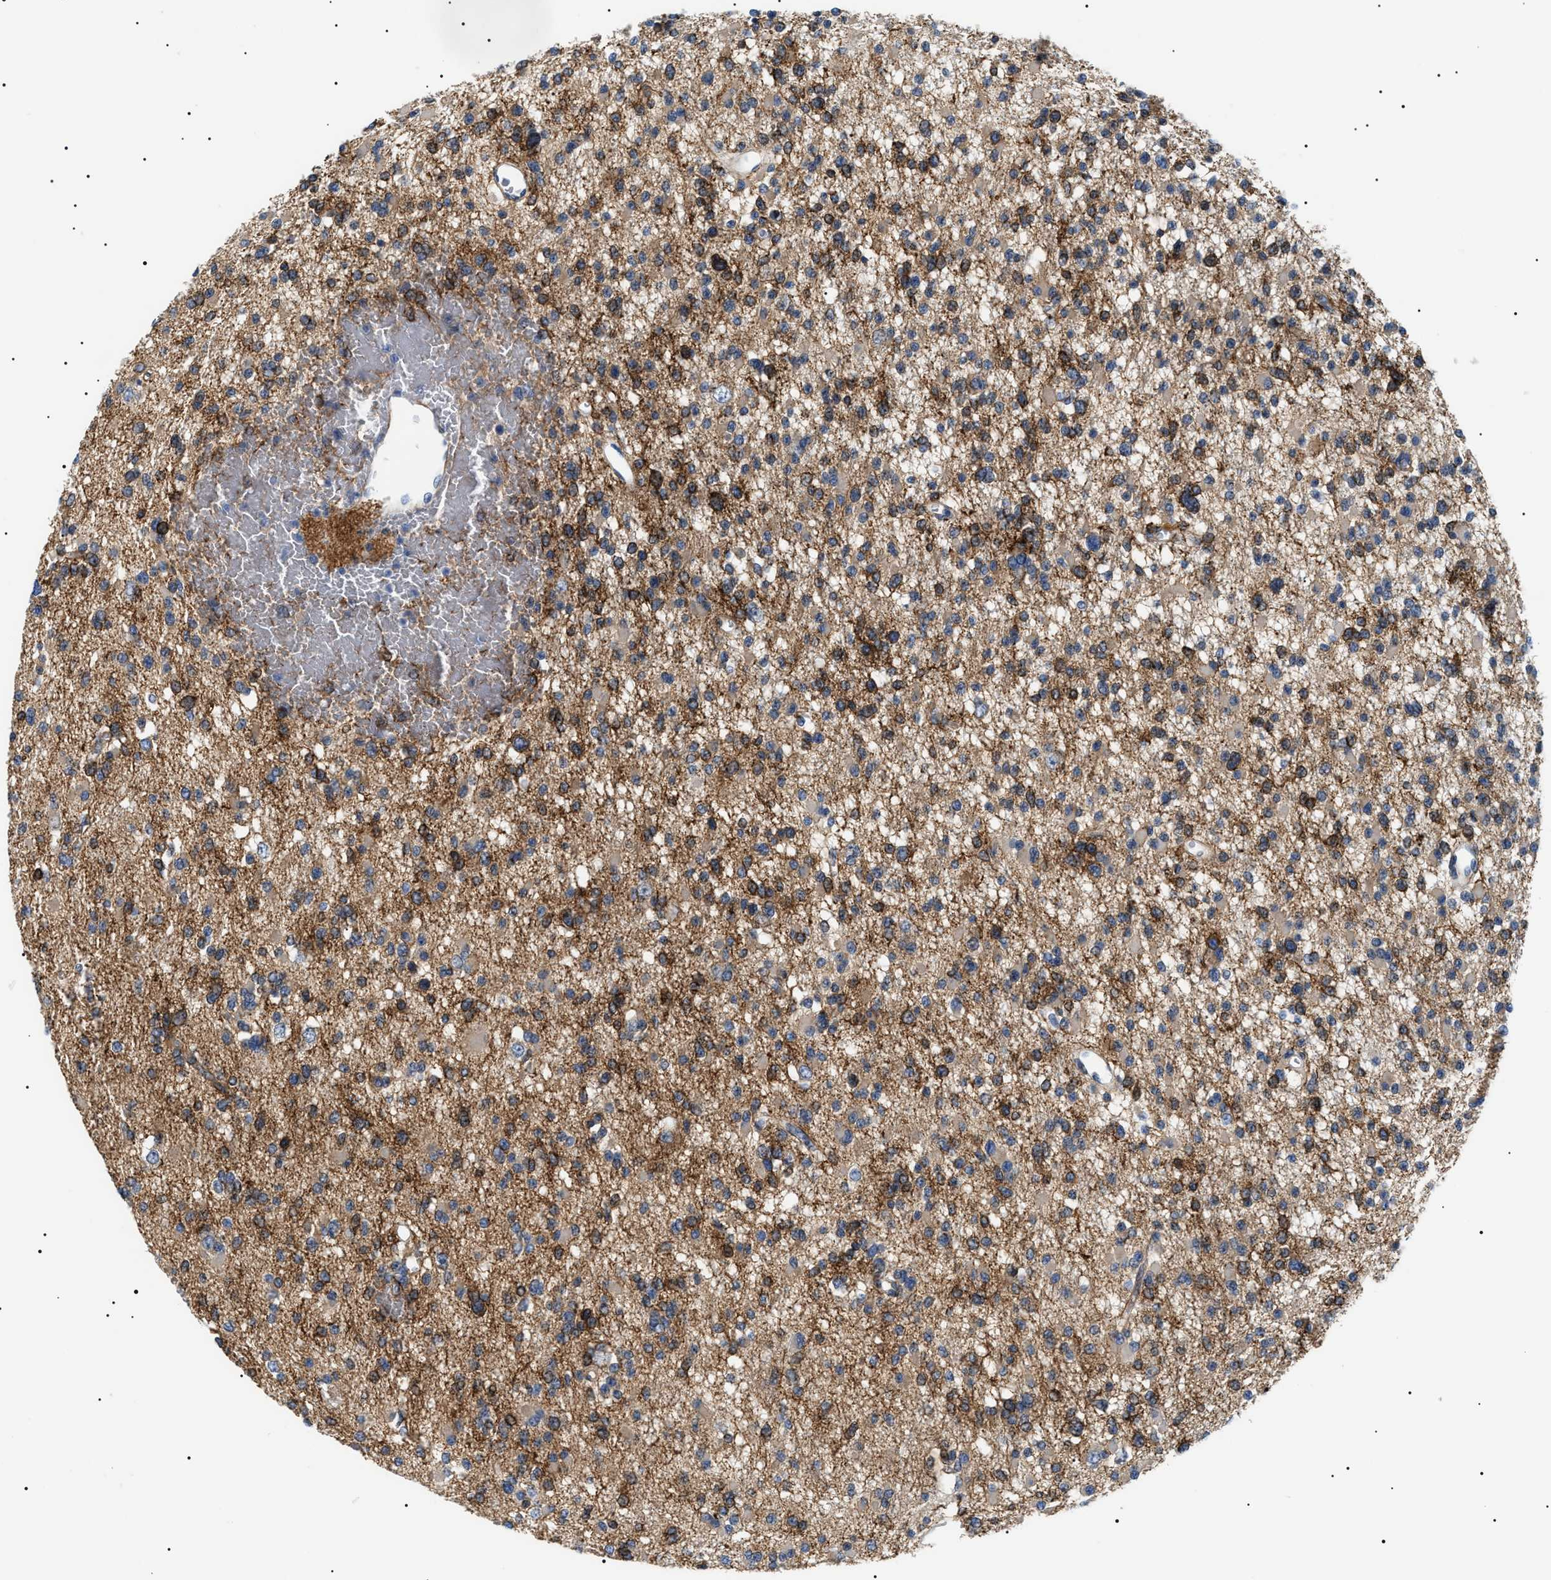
{"staining": {"intensity": "moderate", "quantity": ">75%", "location": "cytoplasmic/membranous"}, "tissue": "glioma", "cell_type": "Tumor cells", "image_type": "cancer", "snomed": [{"axis": "morphology", "description": "Glioma, malignant, Low grade"}, {"axis": "topography", "description": "Brain"}], "caption": "A brown stain shows moderate cytoplasmic/membranous expression of a protein in human low-grade glioma (malignant) tumor cells.", "gene": "TMEM222", "patient": {"sex": "female", "age": 22}}